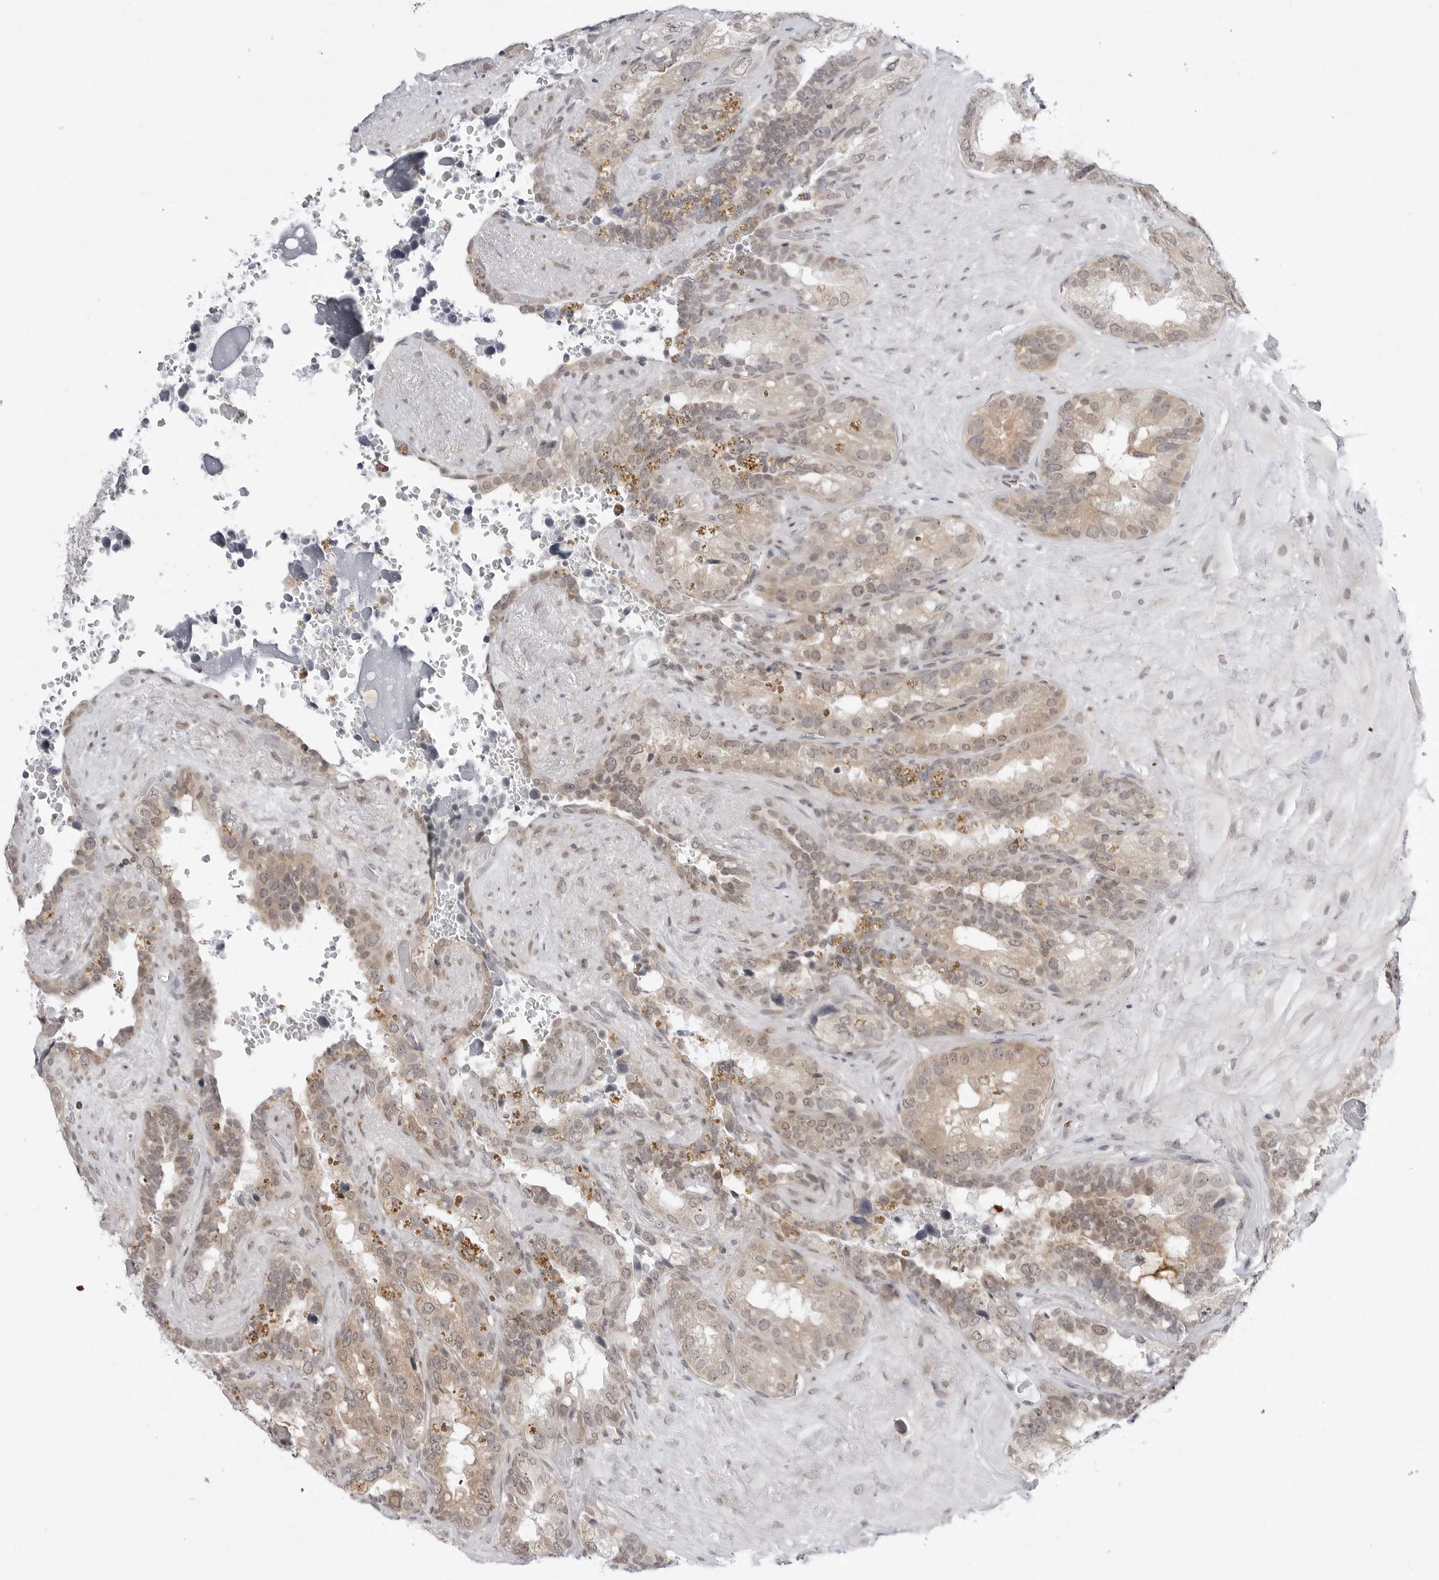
{"staining": {"intensity": "weak", "quantity": "25%-75%", "location": "cytoplasmic/membranous,nuclear"}, "tissue": "seminal vesicle", "cell_type": "Glandular cells", "image_type": "normal", "snomed": [{"axis": "morphology", "description": "Normal tissue, NOS"}, {"axis": "topography", "description": "Seminal veicle"}], "caption": "An image of human seminal vesicle stained for a protein displays weak cytoplasmic/membranous,nuclear brown staining in glandular cells.", "gene": "PPP2R5C", "patient": {"sex": "male", "age": 80}}